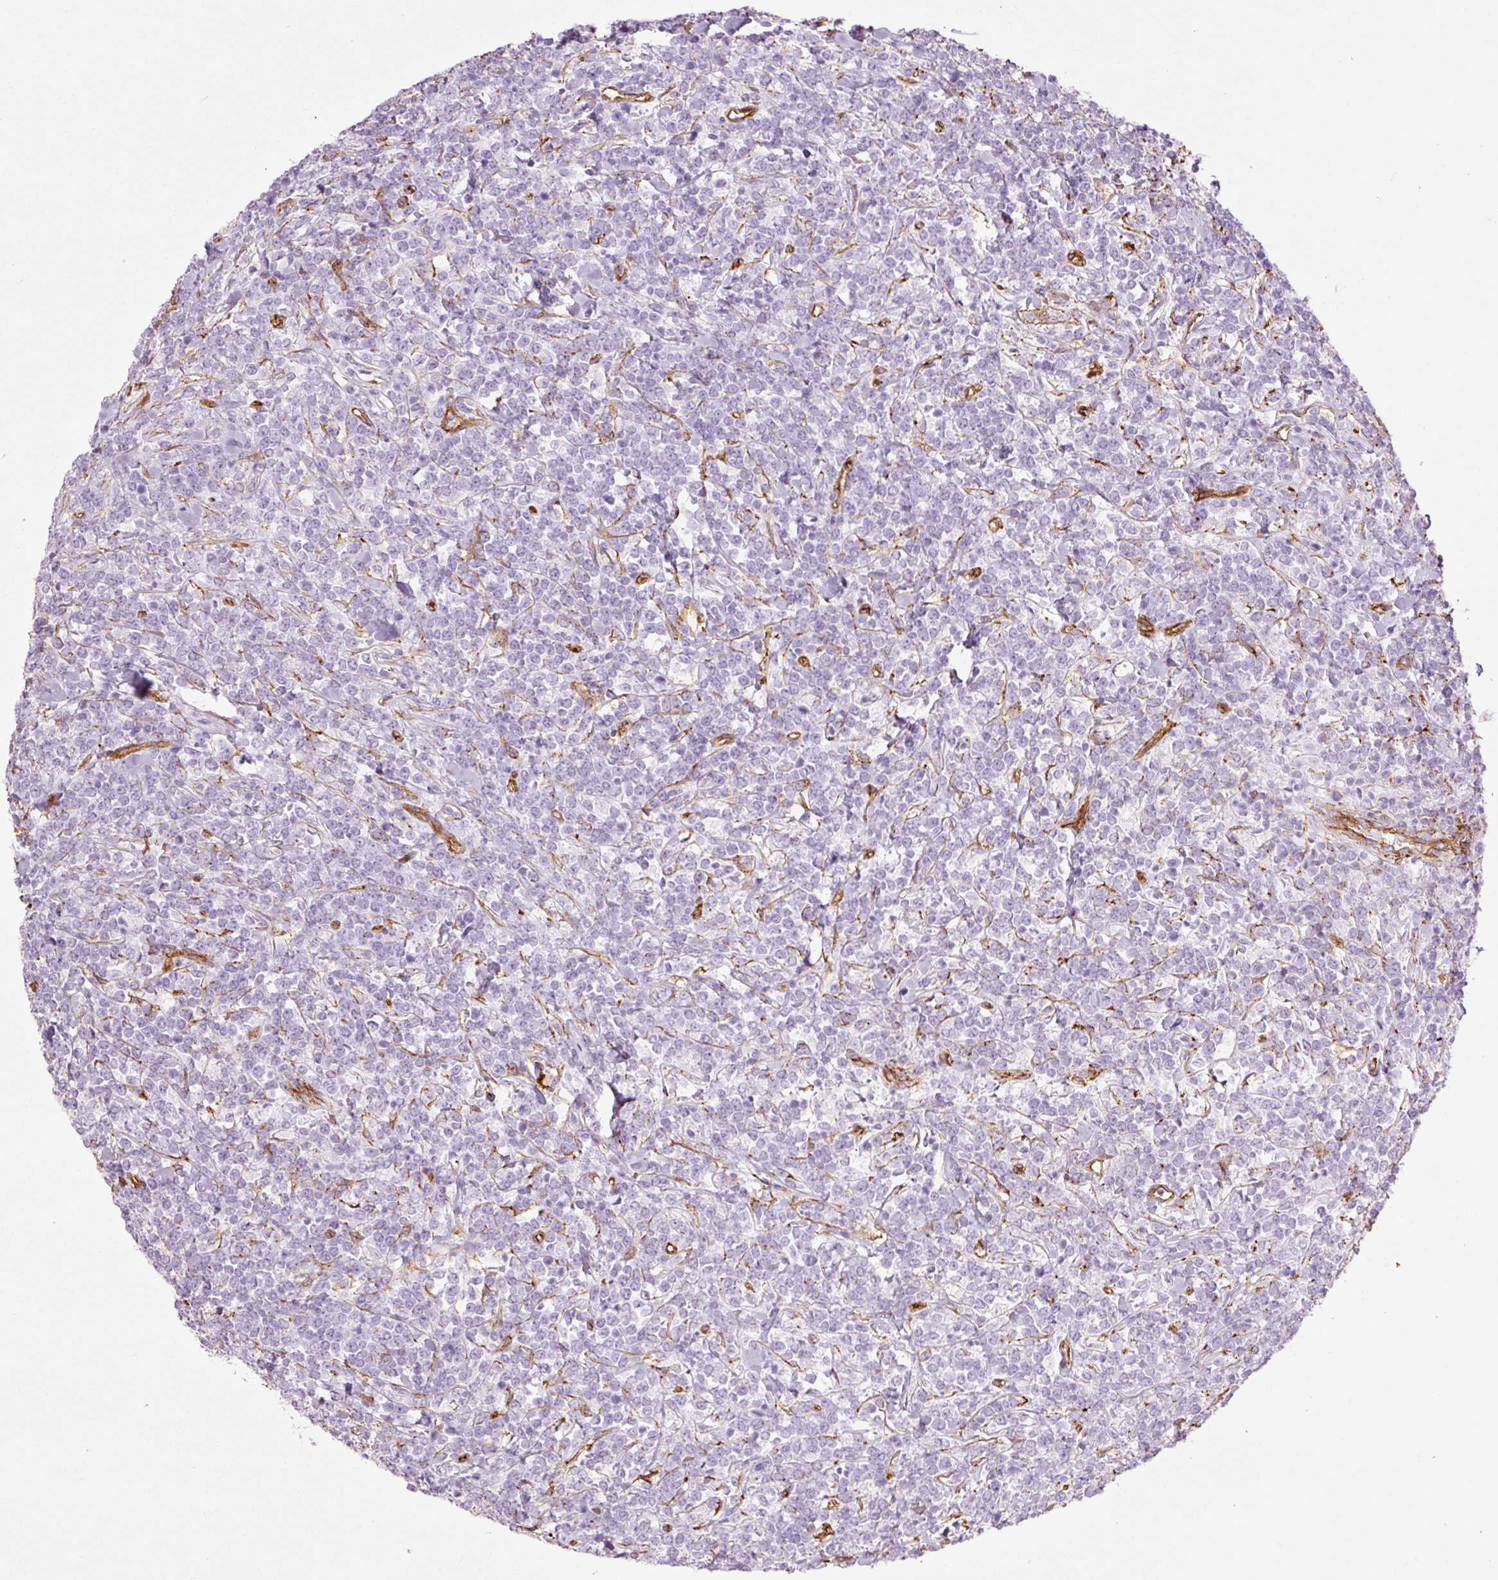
{"staining": {"intensity": "negative", "quantity": "none", "location": "none"}, "tissue": "lymphoma", "cell_type": "Tumor cells", "image_type": "cancer", "snomed": [{"axis": "morphology", "description": "Malignant lymphoma, non-Hodgkin's type, High grade"}, {"axis": "topography", "description": "Small intestine"}, {"axis": "topography", "description": "Colon"}], "caption": "High magnification brightfield microscopy of lymphoma stained with DAB (3,3'-diaminobenzidine) (brown) and counterstained with hematoxylin (blue): tumor cells show no significant staining. Nuclei are stained in blue.", "gene": "CAV1", "patient": {"sex": "male", "age": 8}}